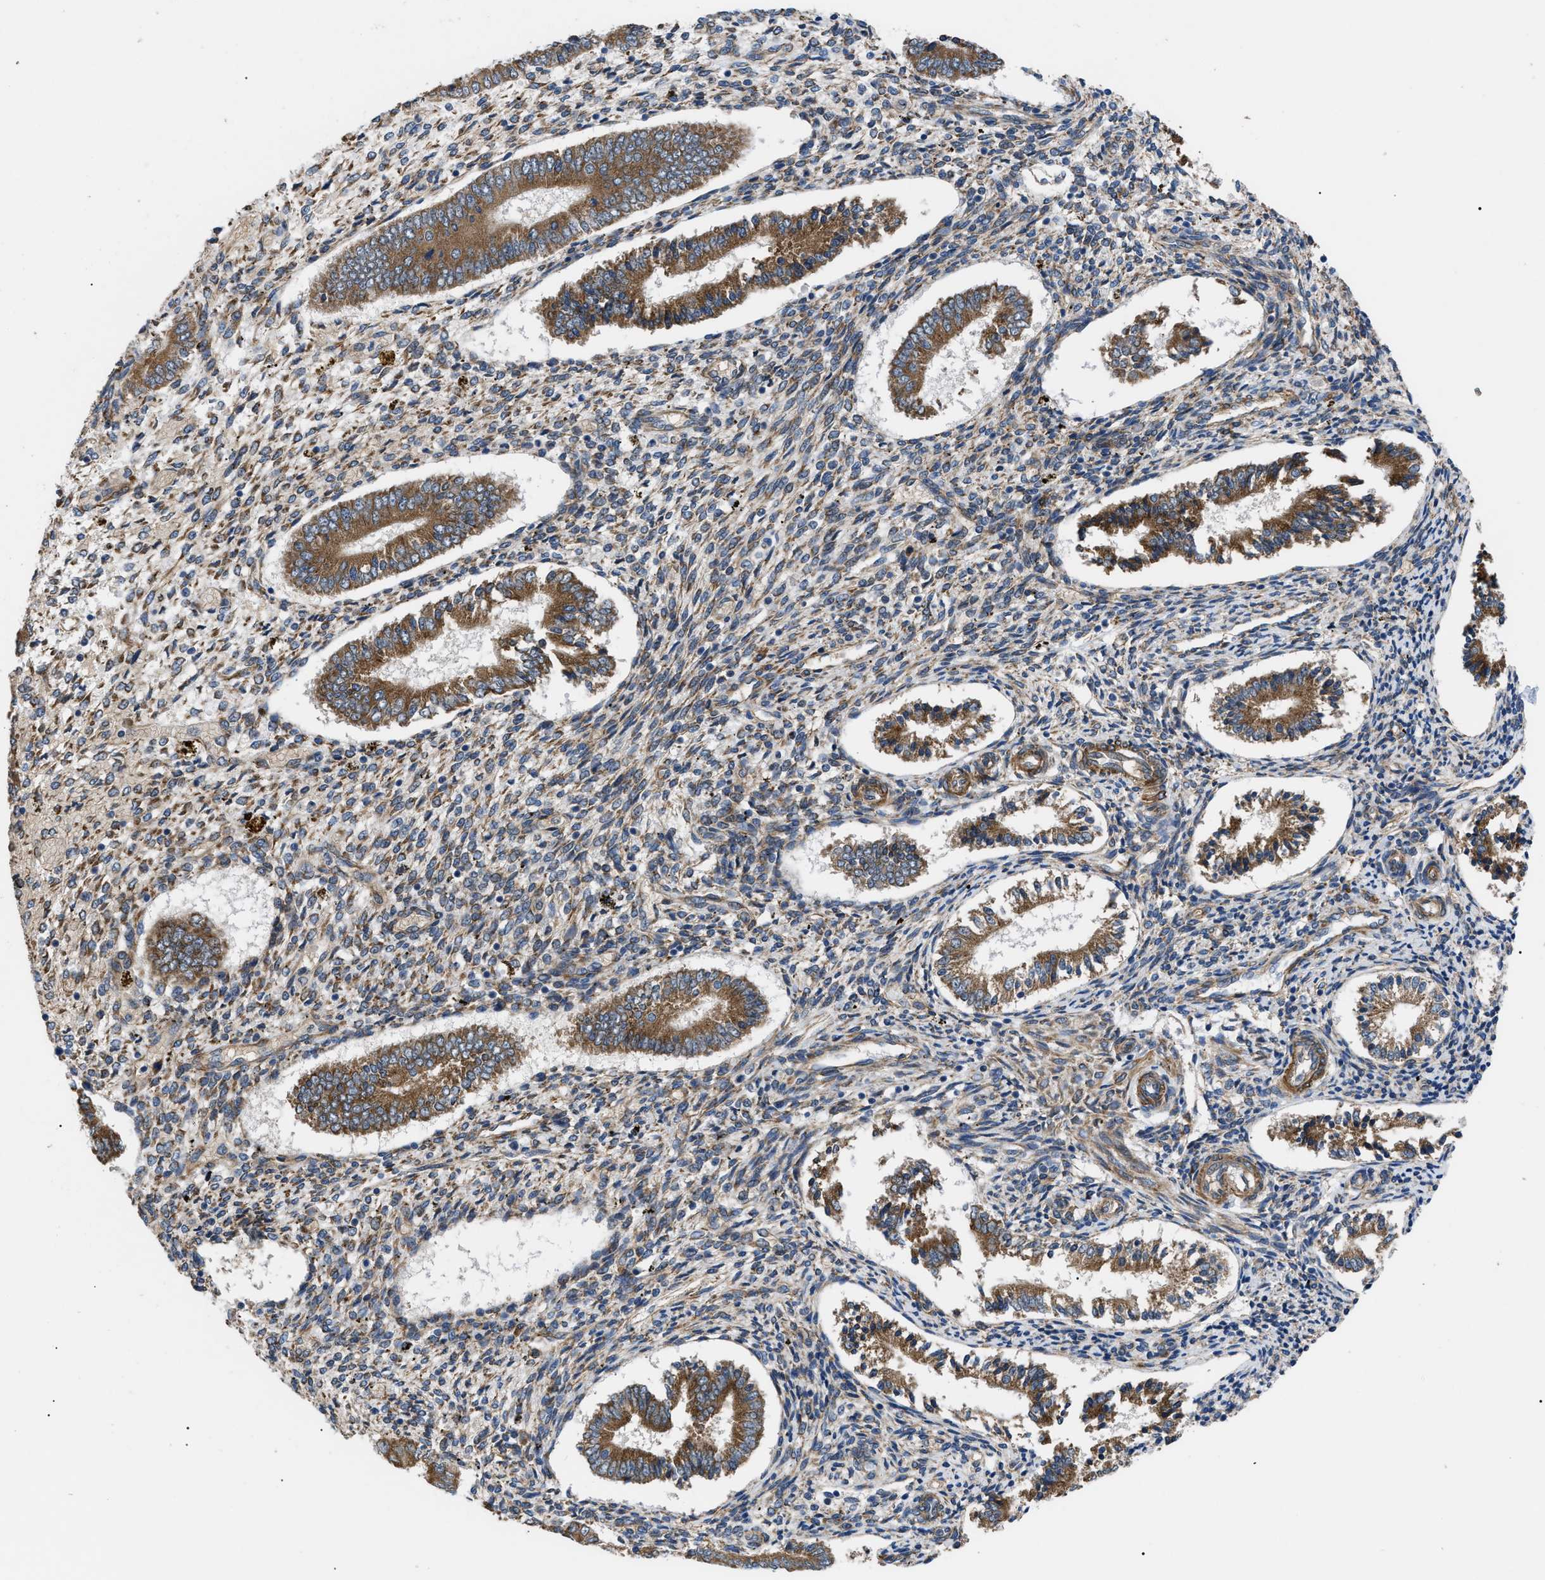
{"staining": {"intensity": "moderate", "quantity": "25%-75%", "location": "cytoplasmic/membranous"}, "tissue": "endometrium", "cell_type": "Cells in endometrial stroma", "image_type": "normal", "snomed": [{"axis": "morphology", "description": "Normal tissue, NOS"}, {"axis": "topography", "description": "Endometrium"}], "caption": "Moderate cytoplasmic/membranous protein expression is present in approximately 25%-75% of cells in endometrial stroma in endometrium. (Stains: DAB (3,3'-diaminobenzidine) in brown, nuclei in blue, Microscopy: brightfield microscopy at high magnification).", "gene": "MYO10", "patient": {"sex": "female", "age": 42}}